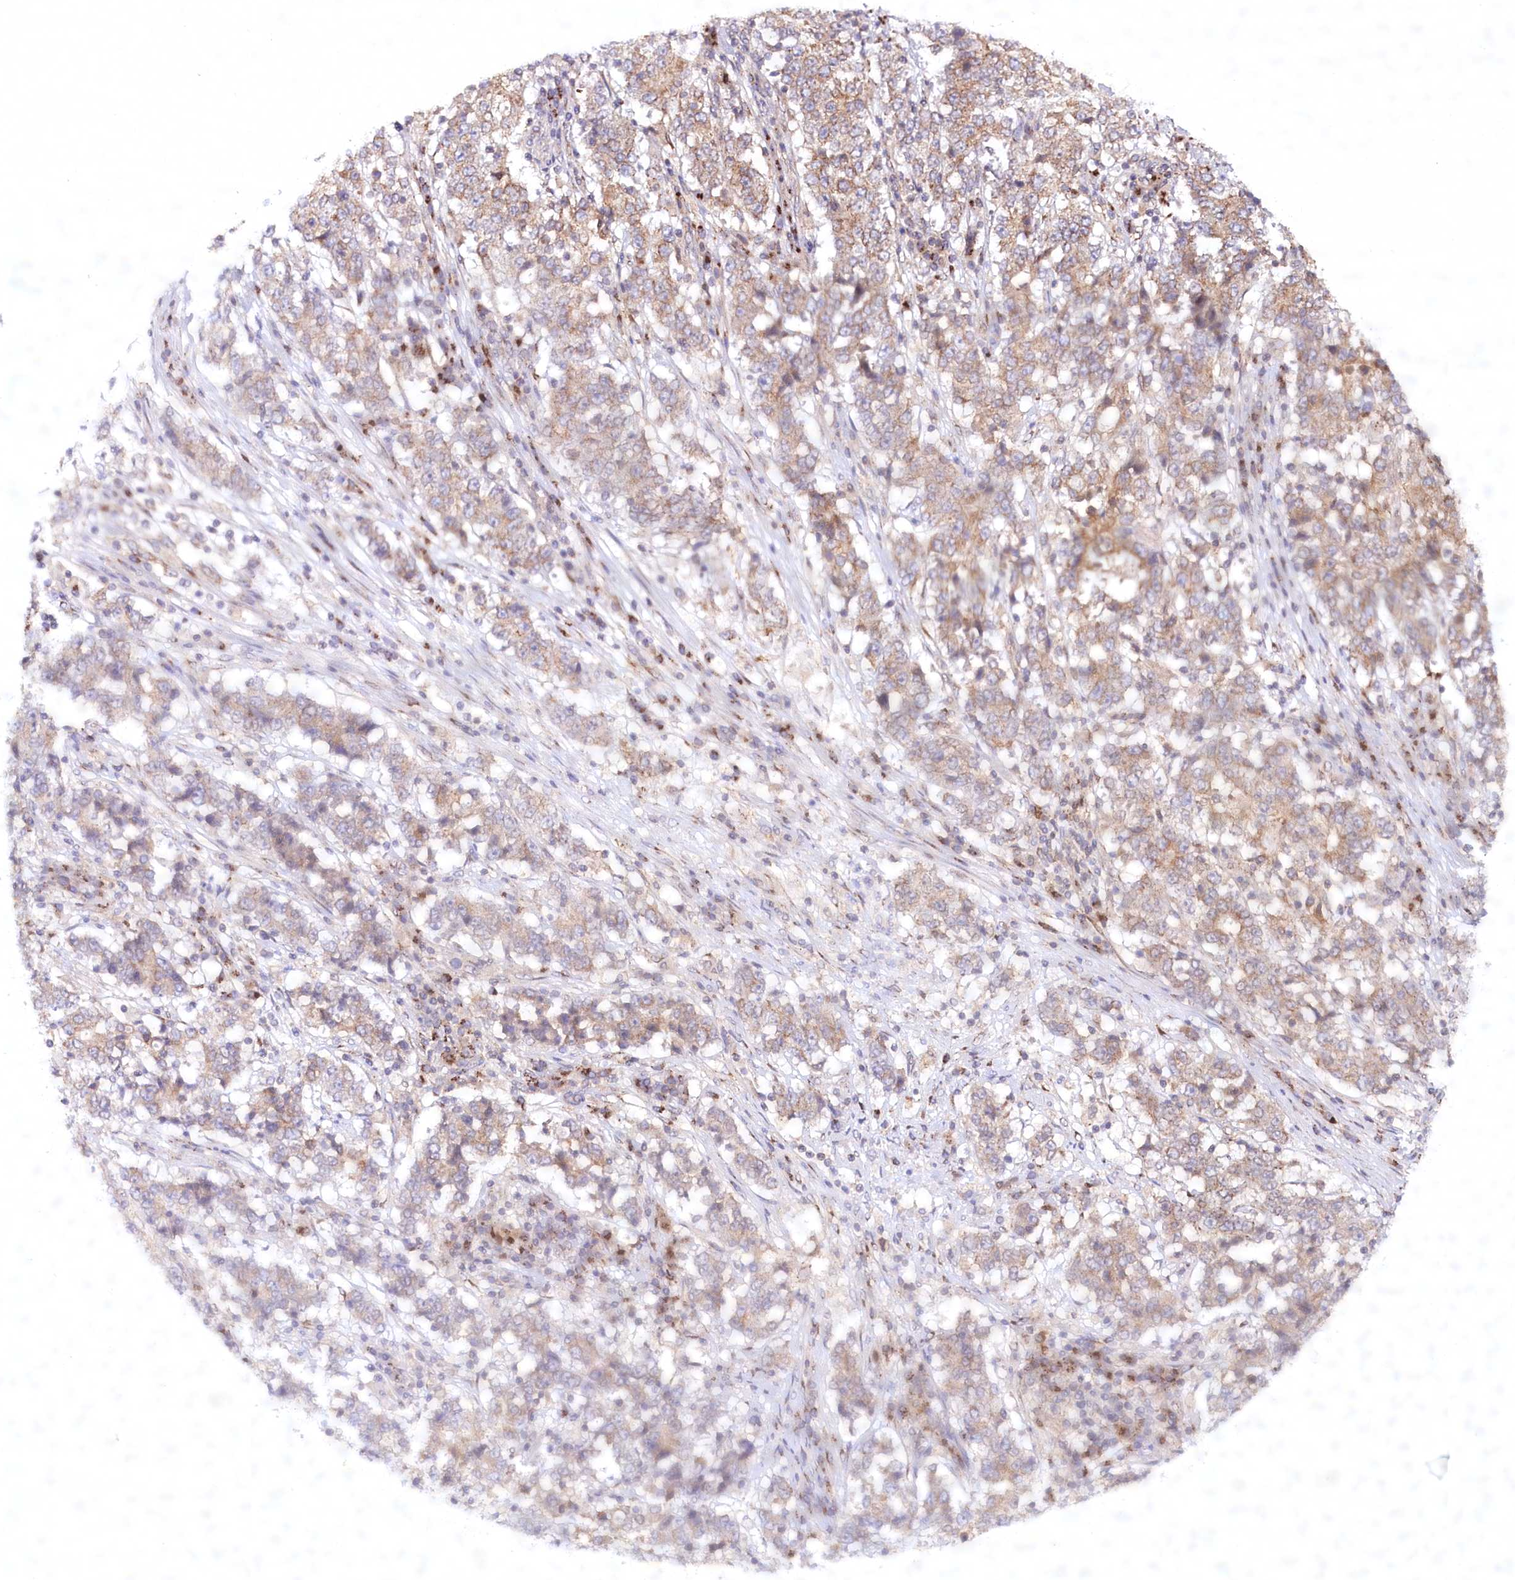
{"staining": {"intensity": "moderate", "quantity": ">75%", "location": "cytoplasmic/membranous"}, "tissue": "stomach cancer", "cell_type": "Tumor cells", "image_type": "cancer", "snomed": [{"axis": "morphology", "description": "Adenocarcinoma, NOS"}, {"axis": "topography", "description": "Stomach"}], "caption": "This is a histology image of IHC staining of adenocarcinoma (stomach), which shows moderate positivity in the cytoplasmic/membranous of tumor cells.", "gene": "COPG1", "patient": {"sex": "male", "age": 59}}